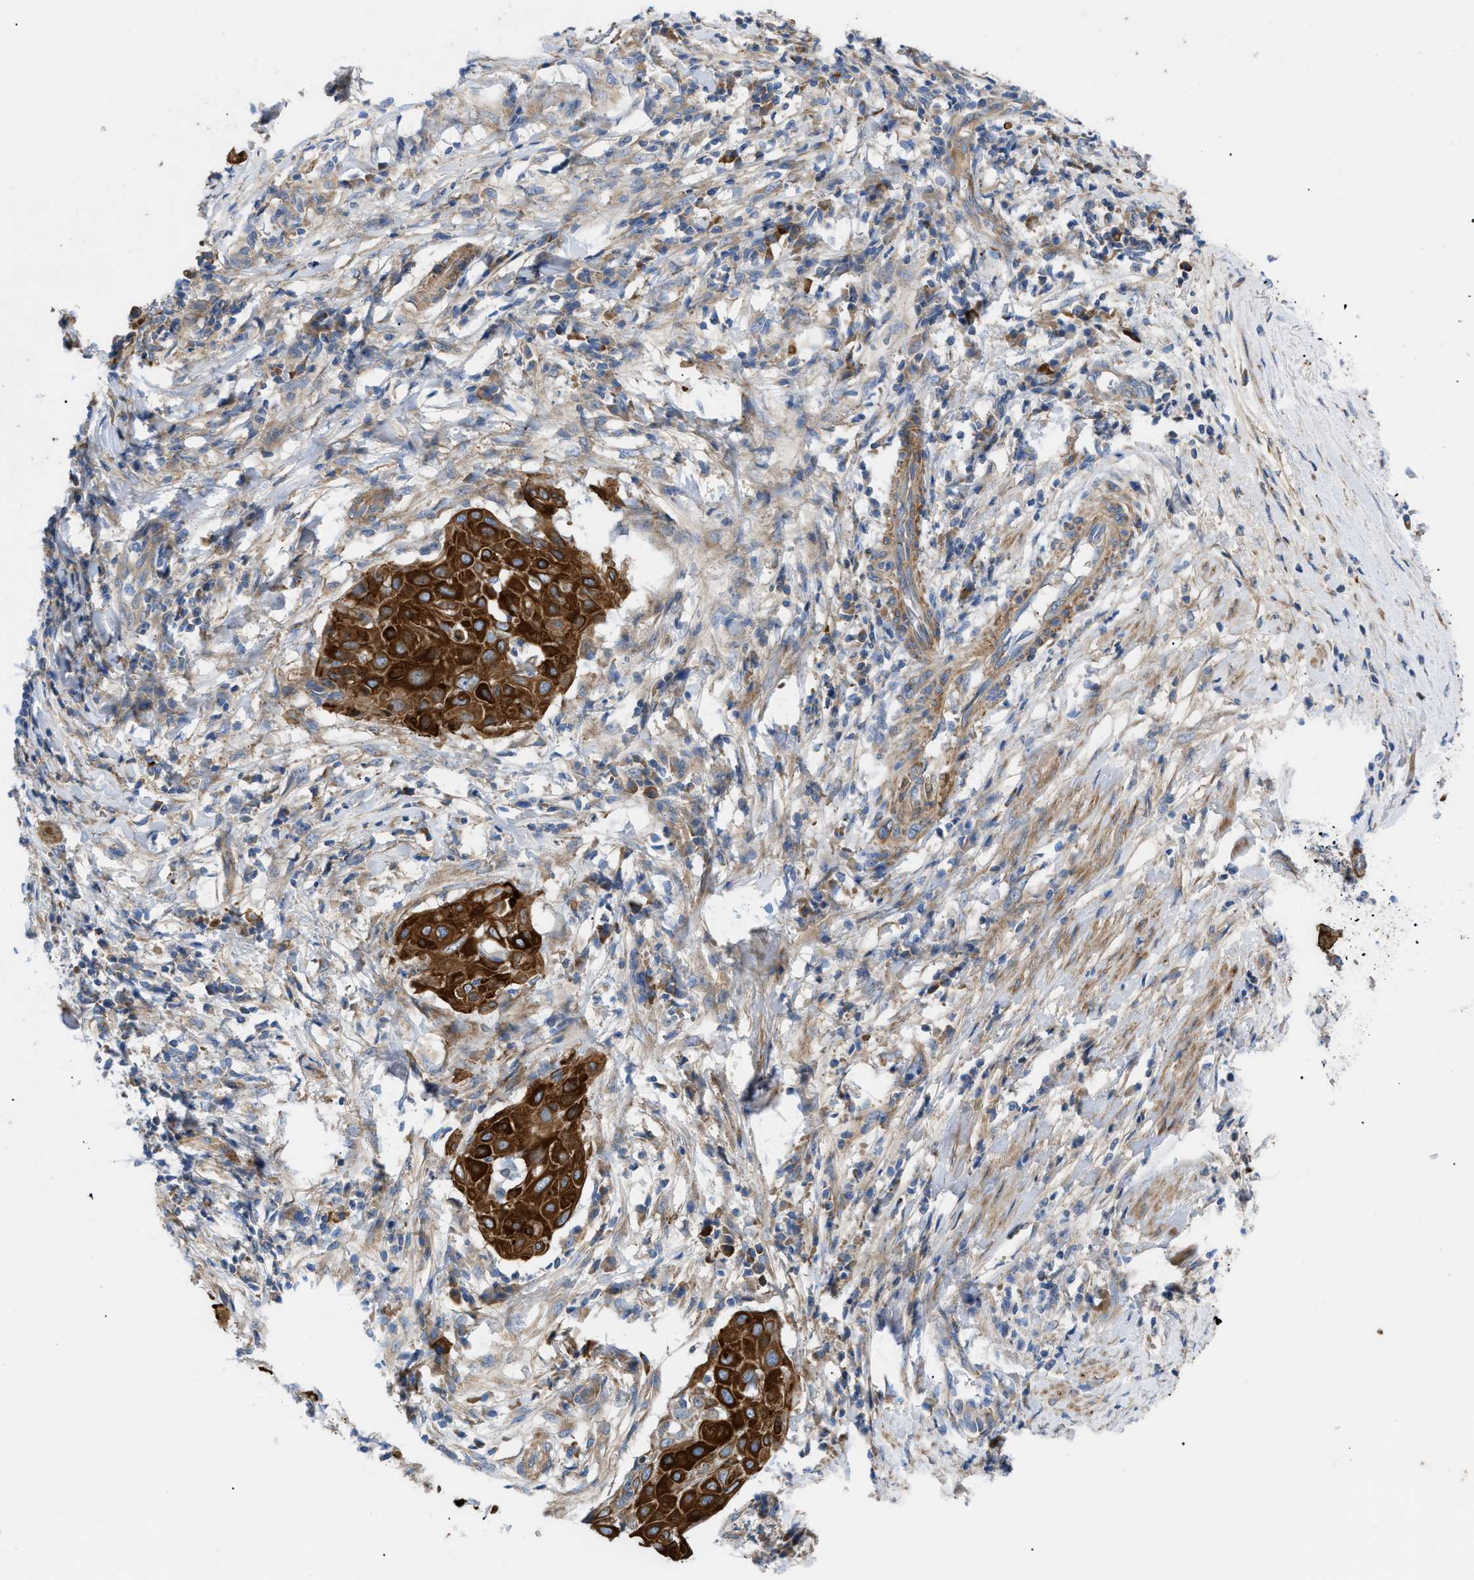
{"staining": {"intensity": "strong", "quantity": ">75%", "location": "cytoplasmic/membranous"}, "tissue": "cervical cancer", "cell_type": "Tumor cells", "image_type": "cancer", "snomed": [{"axis": "morphology", "description": "Squamous cell carcinoma, NOS"}, {"axis": "topography", "description": "Cervix"}], "caption": "Immunohistochemistry (IHC) of cervical cancer shows high levels of strong cytoplasmic/membranous staining in approximately >75% of tumor cells.", "gene": "HSPB8", "patient": {"sex": "female", "age": 39}}